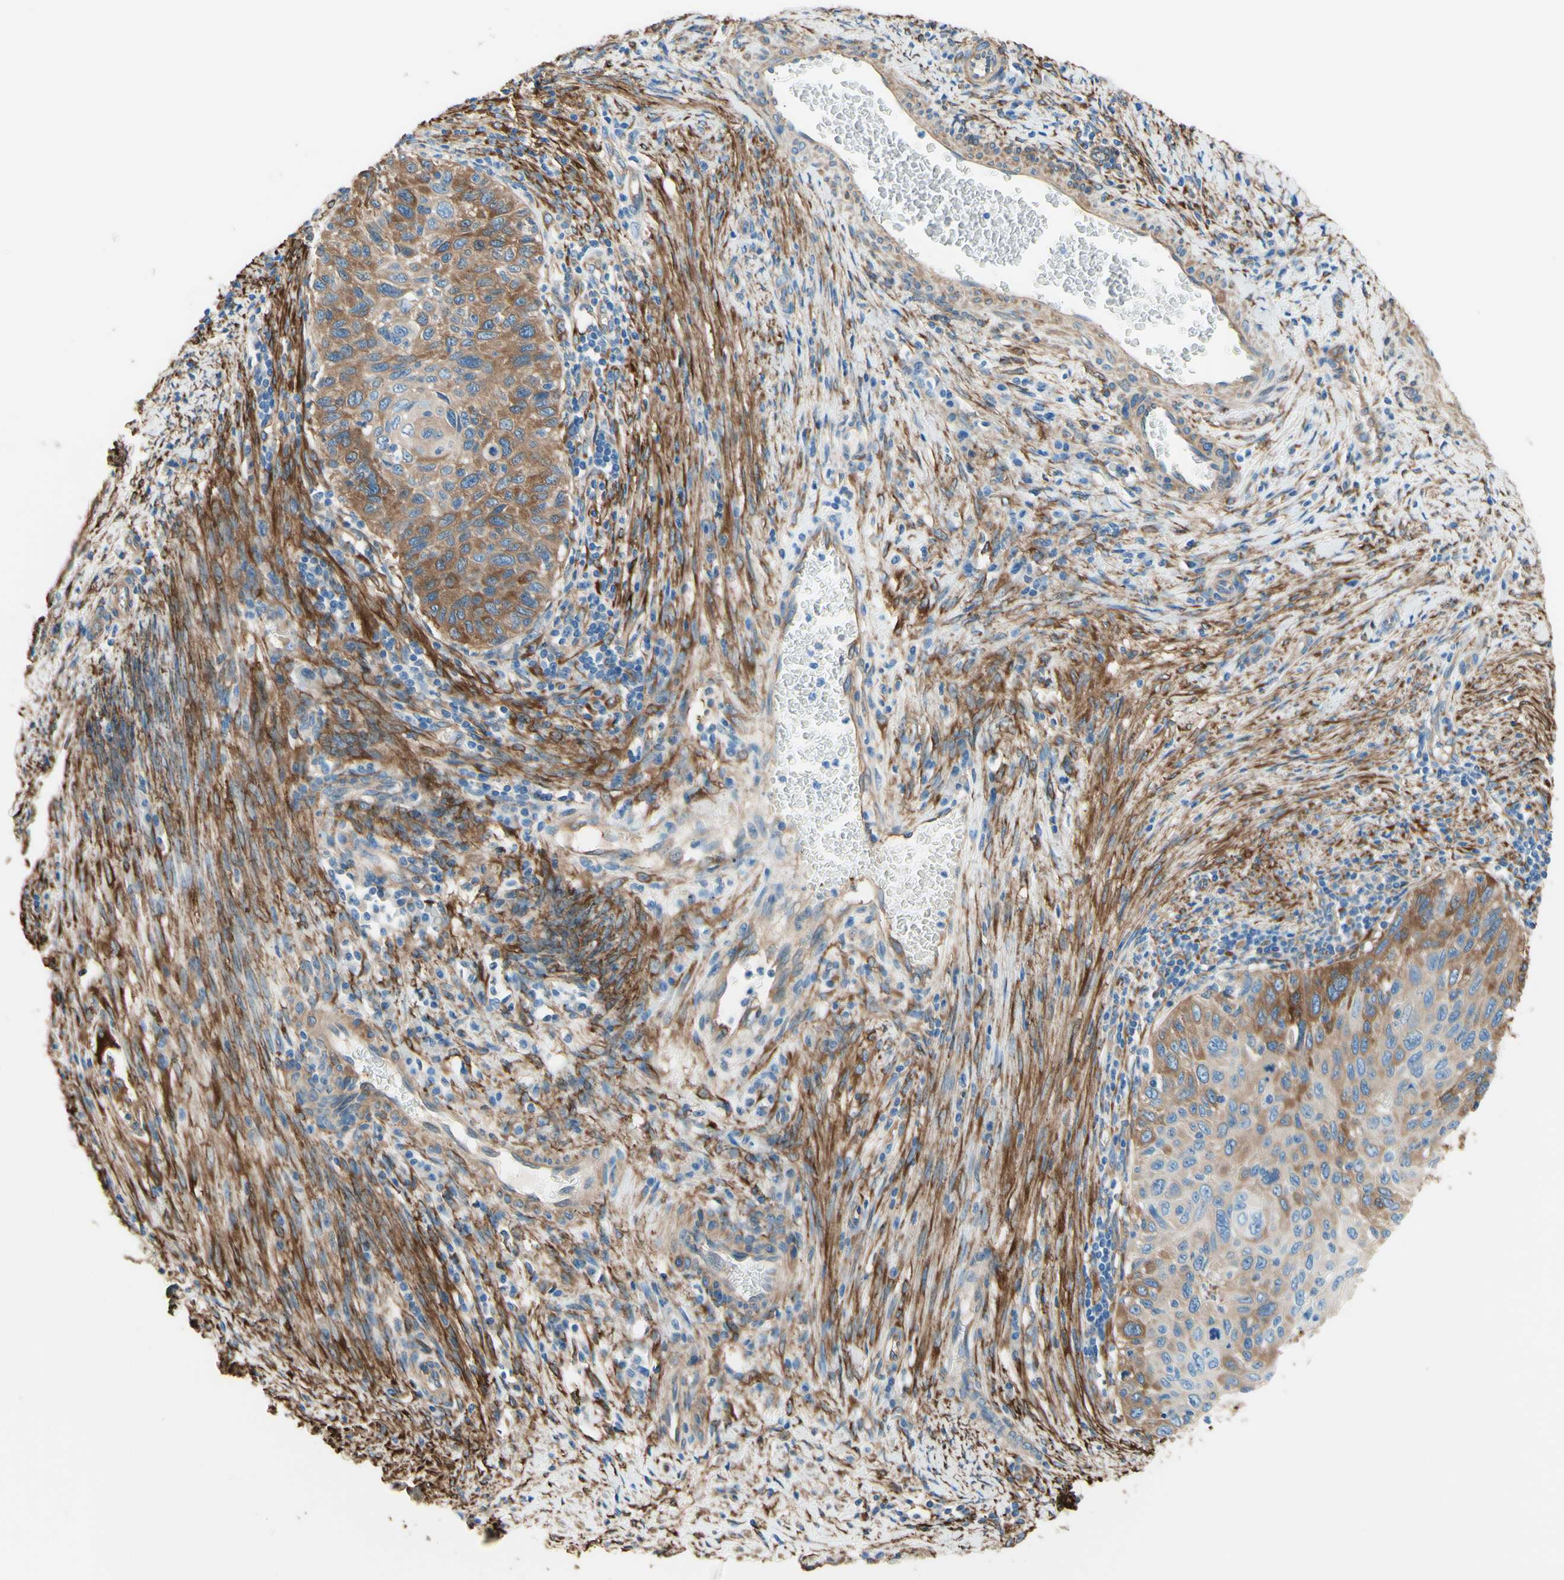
{"staining": {"intensity": "moderate", "quantity": "<25%", "location": "cytoplasmic/membranous"}, "tissue": "cervical cancer", "cell_type": "Tumor cells", "image_type": "cancer", "snomed": [{"axis": "morphology", "description": "Squamous cell carcinoma, NOS"}, {"axis": "topography", "description": "Cervix"}], "caption": "Squamous cell carcinoma (cervical) tissue exhibits moderate cytoplasmic/membranous positivity in approximately <25% of tumor cells The protein of interest is stained brown, and the nuclei are stained in blue (DAB IHC with brightfield microscopy, high magnification).", "gene": "DPYSL3", "patient": {"sex": "female", "age": 70}}